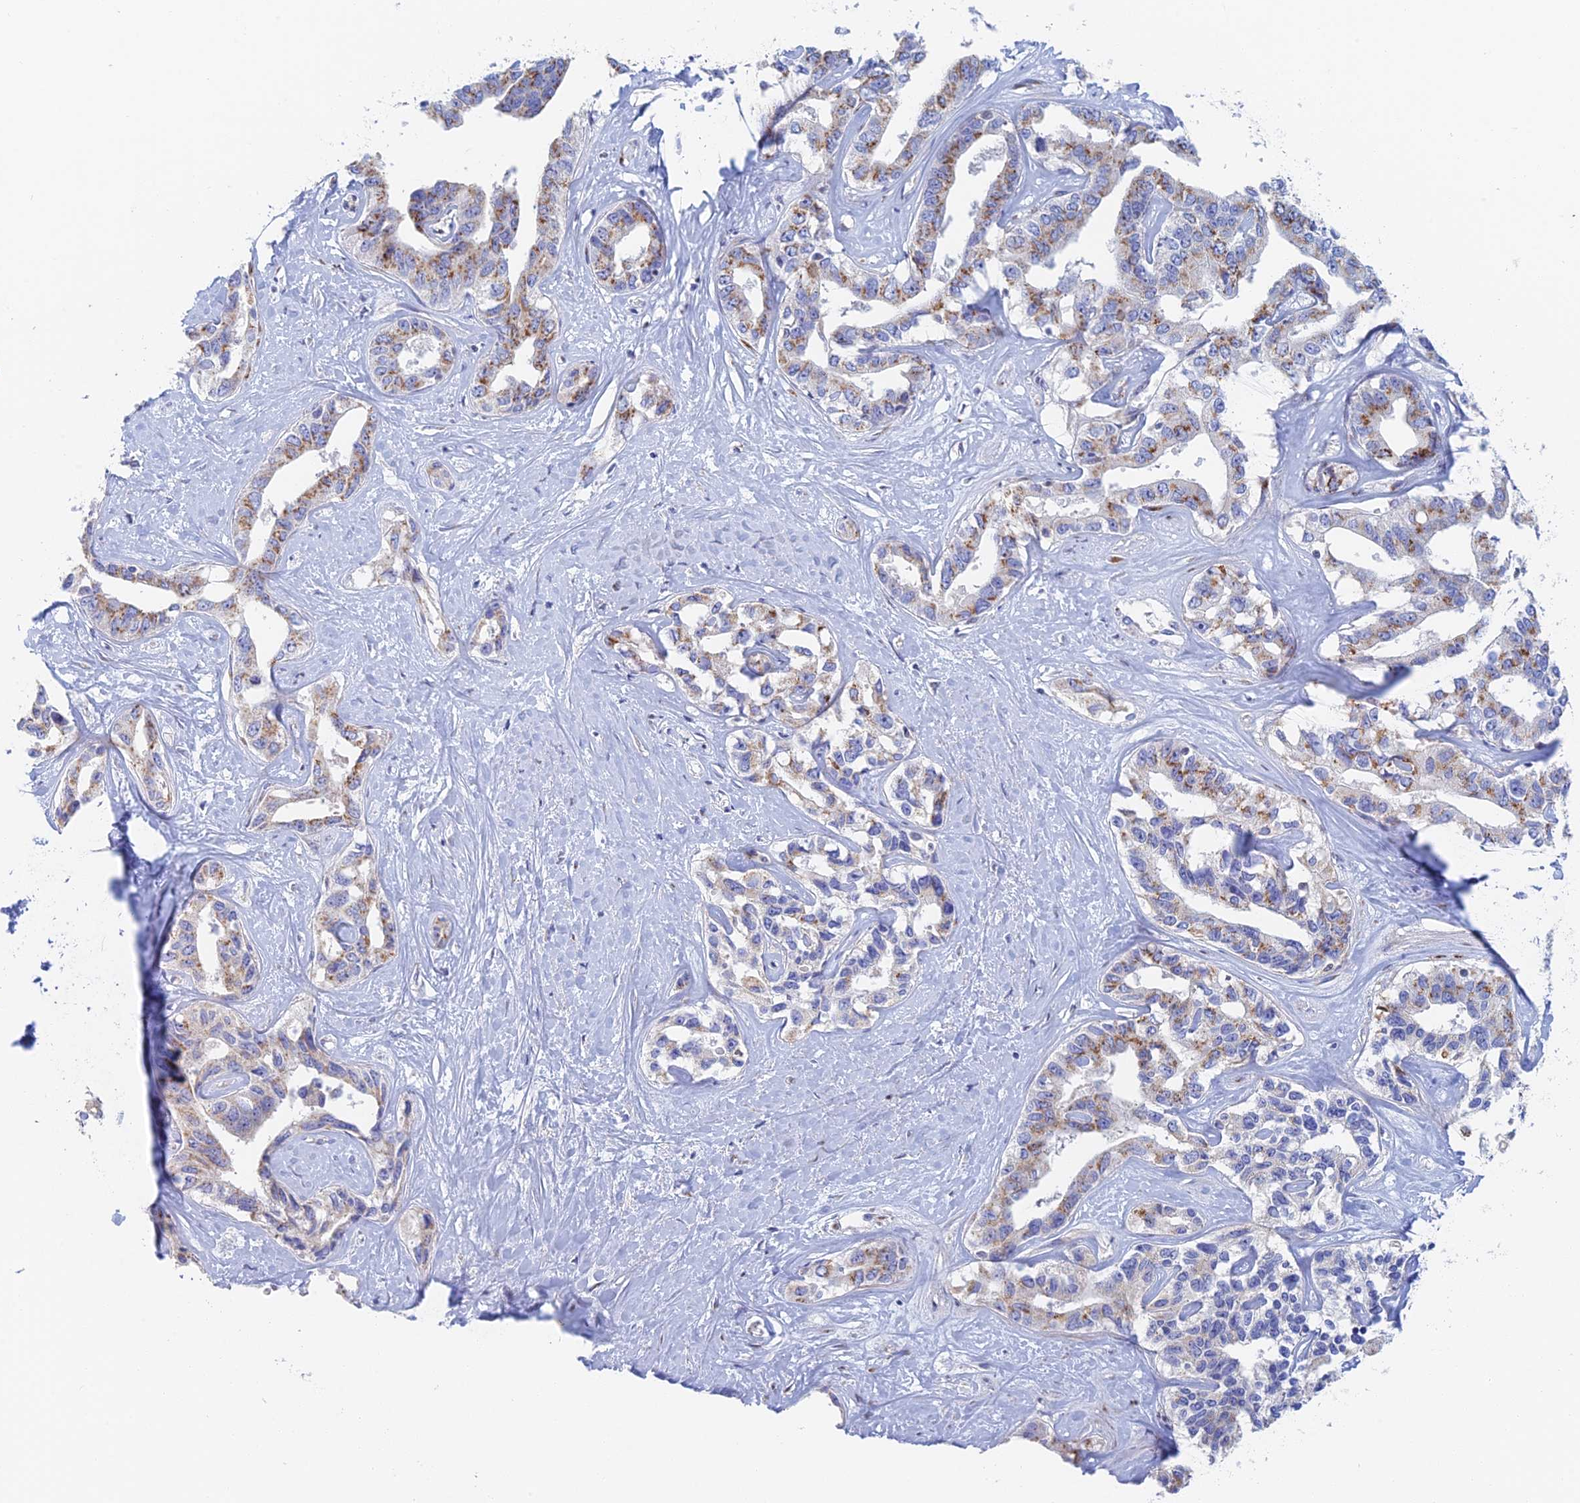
{"staining": {"intensity": "moderate", "quantity": "25%-75%", "location": "cytoplasmic/membranous"}, "tissue": "liver cancer", "cell_type": "Tumor cells", "image_type": "cancer", "snomed": [{"axis": "morphology", "description": "Cholangiocarcinoma"}, {"axis": "topography", "description": "Liver"}], "caption": "DAB (3,3'-diaminobenzidine) immunohistochemical staining of liver cholangiocarcinoma displays moderate cytoplasmic/membranous protein expression in about 25%-75% of tumor cells.", "gene": "SLC24A3", "patient": {"sex": "male", "age": 59}}